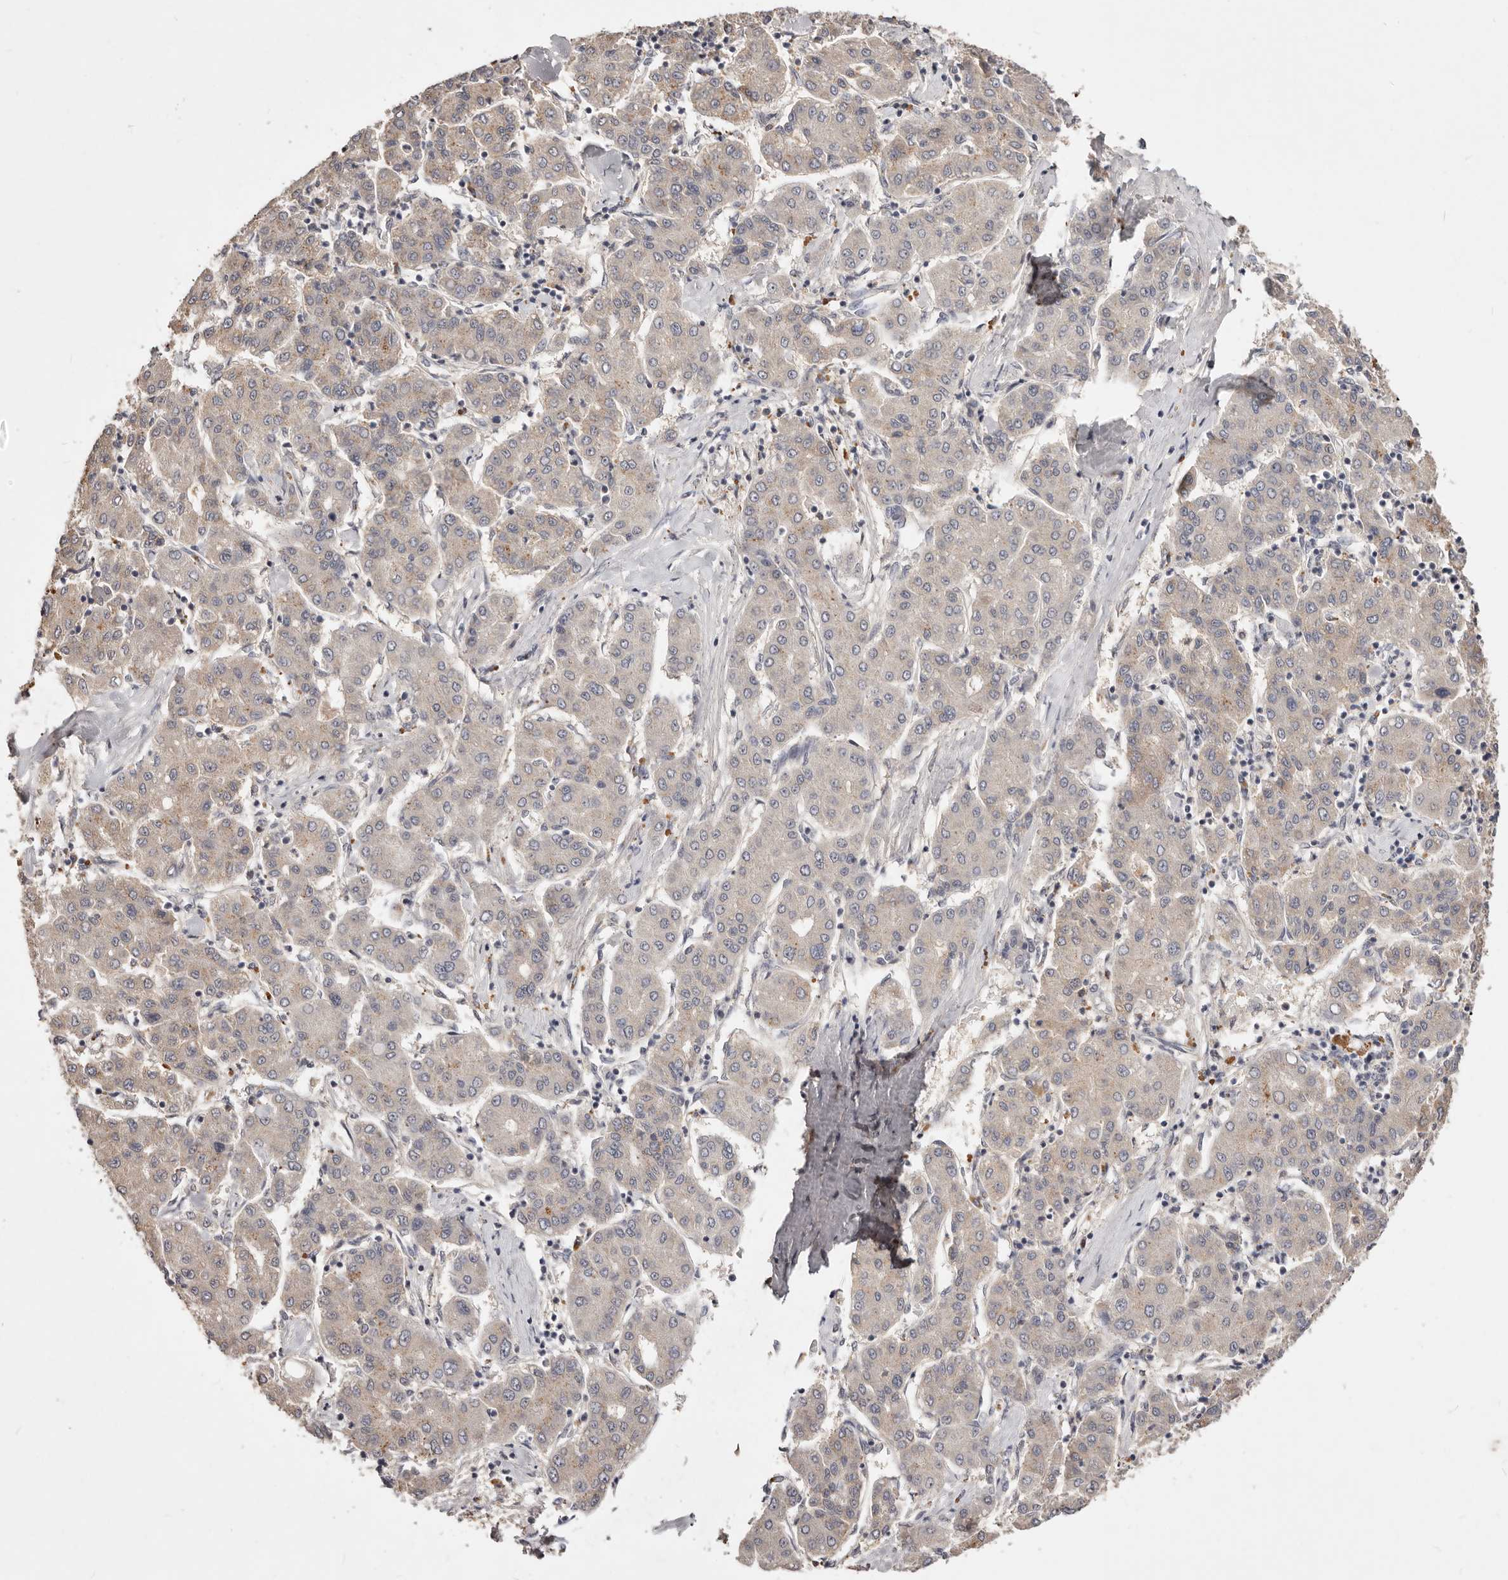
{"staining": {"intensity": "weak", "quantity": "<25%", "location": "cytoplasmic/membranous"}, "tissue": "liver cancer", "cell_type": "Tumor cells", "image_type": "cancer", "snomed": [{"axis": "morphology", "description": "Carcinoma, Hepatocellular, NOS"}, {"axis": "topography", "description": "Liver"}], "caption": "A histopathology image of liver cancer (hepatocellular carcinoma) stained for a protein demonstrates no brown staining in tumor cells.", "gene": "TSPAN13", "patient": {"sex": "male", "age": 65}}